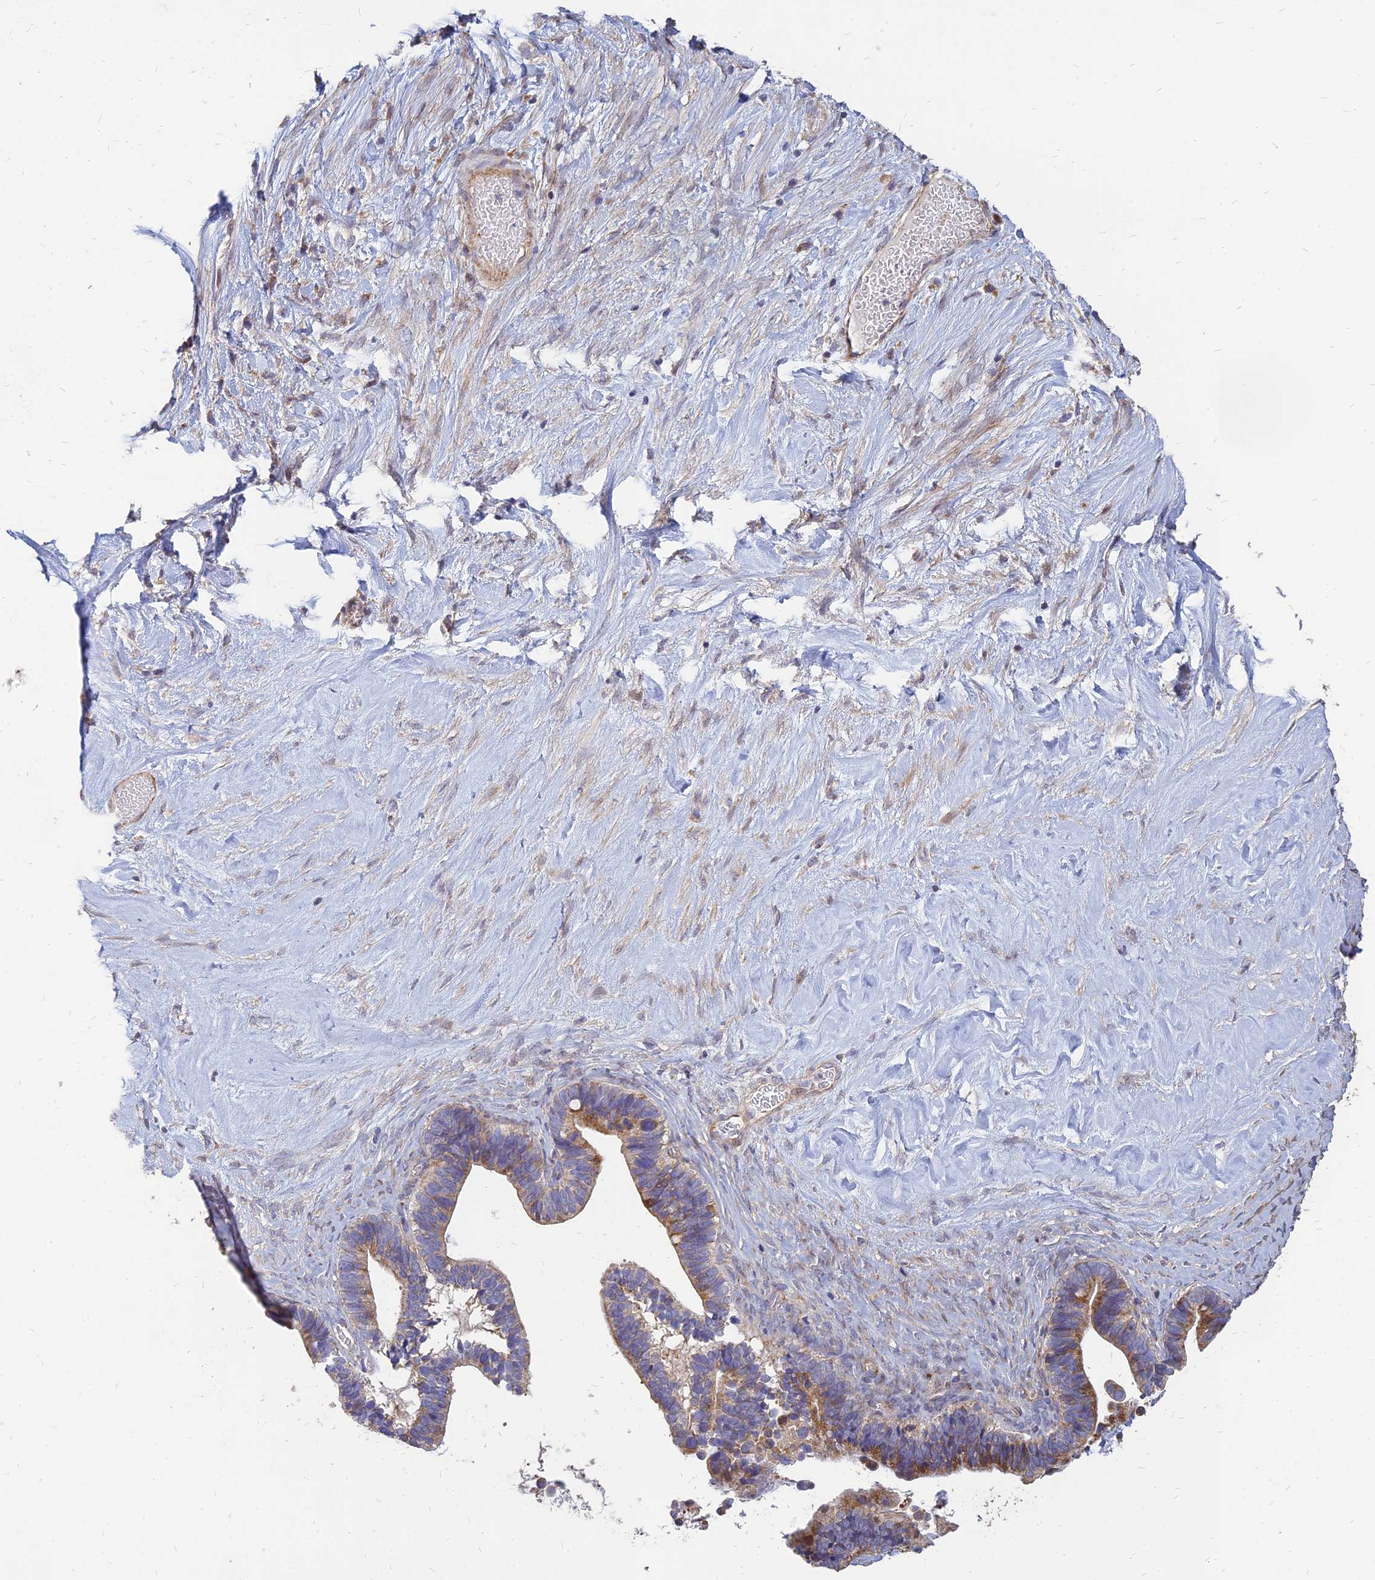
{"staining": {"intensity": "moderate", "quantity": ">75%", "location": "cytoplasmic/membranous"}, "tissue": "ovarian cancer", "cell_type": "Tumor cells", "image_type": "cancer", "snomed": [{"axis": "morphology", "description": "Cystadenocarcinoma, serous, NOS"}, {"axis": "topography", "description": "Ovary"}], "caption": "Human ovarian cancer stained for a protein (brown) shows moderate cytoplasmic/membranous positive positivity in about >75% of tumor cells.", "gene": "ST3GAL6", "patient": {"sex": "female", "age": 56}}